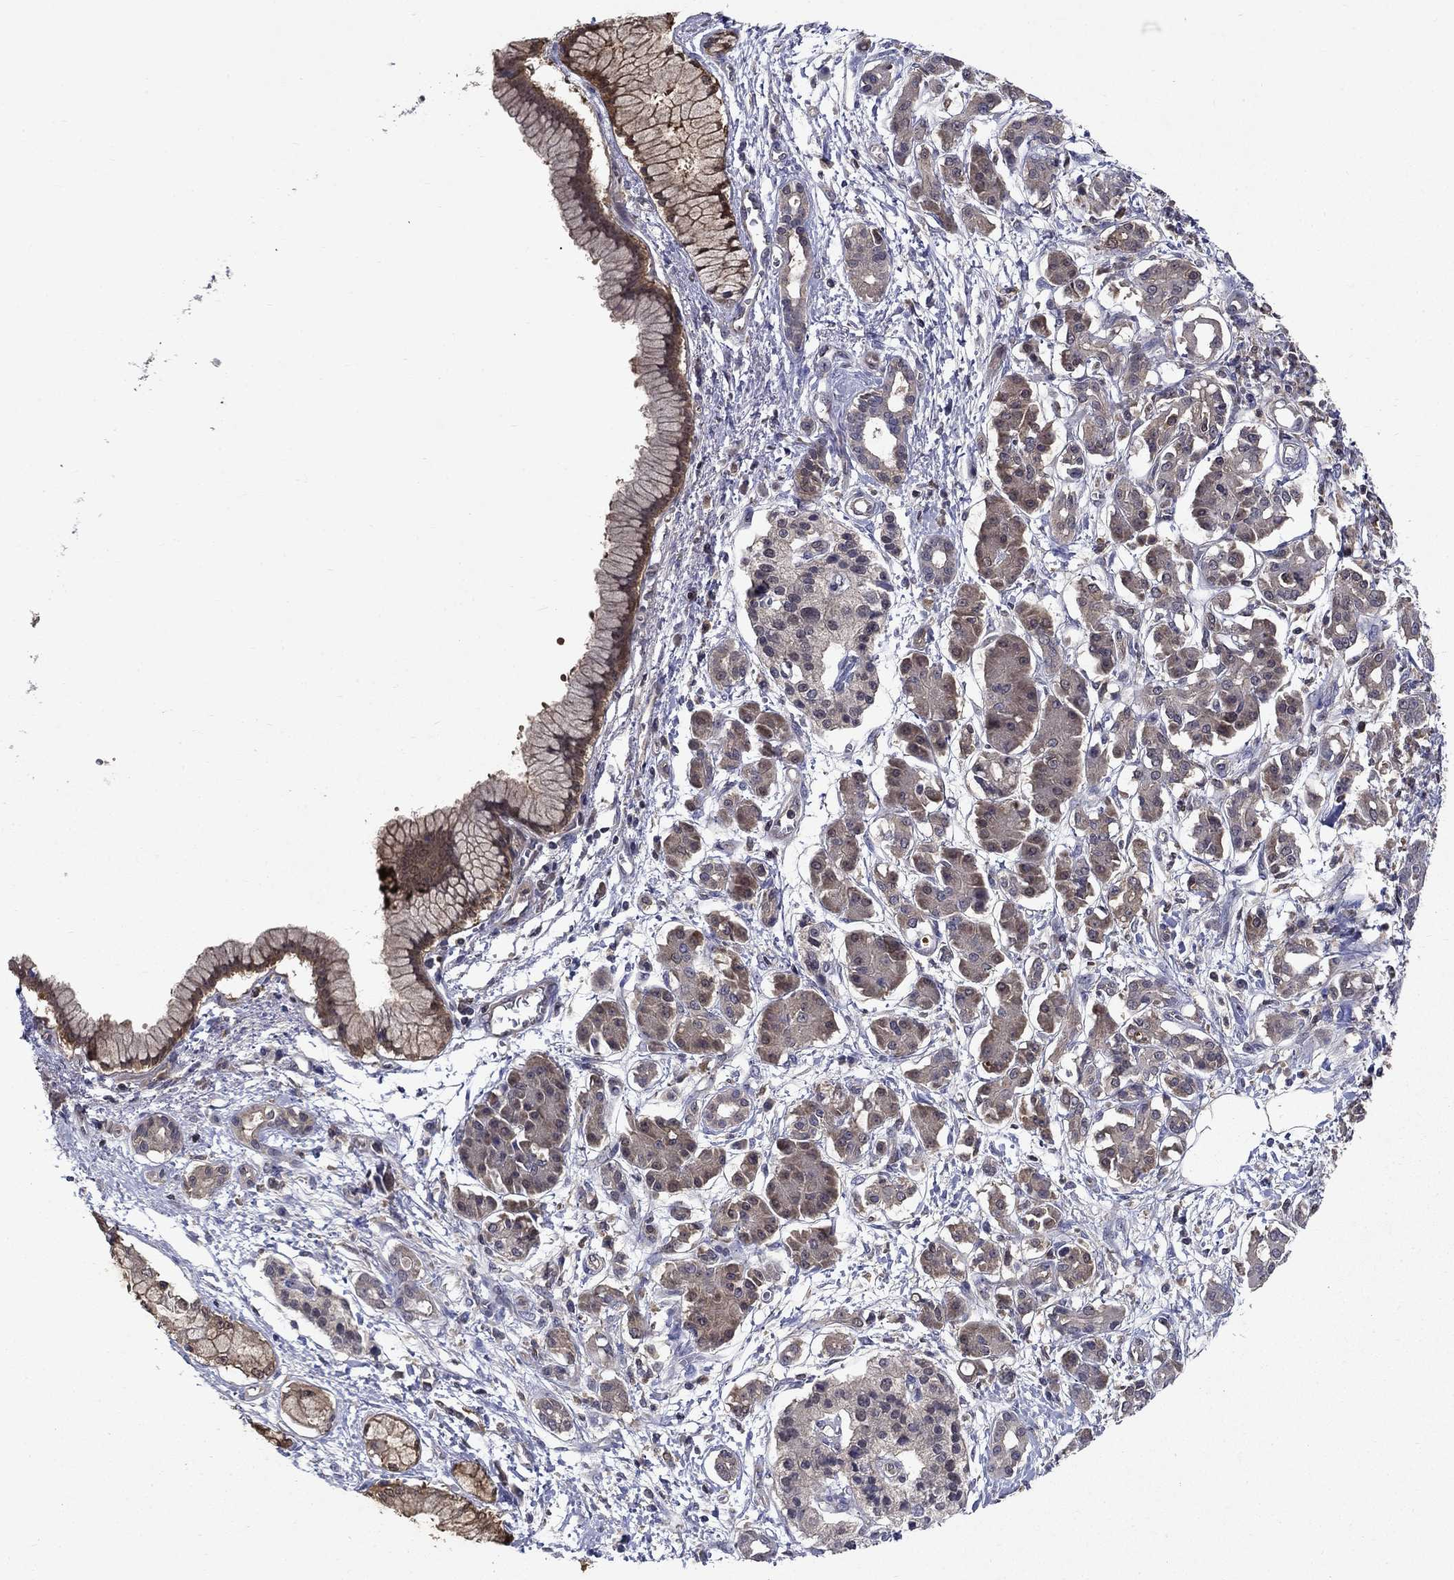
{"staining": {"intensity": "weak", "quantity": "<25%", "location": "cytoplasmic/membranous"}, "tissue": "pancreatic cancer", "cell_type": "Tumor cells", "image_type": "cancer", "snomed": [{"axis": "morphology", "description": "Adenocarcinoma, NOS"}, {"axis": "topography", "description": "Pancreas"}], "caption": "A micrograph of adenocarcinoma (pancreatic) stained for a protein reveals no brown staining in tumor cells.", "gene": "GLTP", "patient": {"sex": "male", "age": 72}}